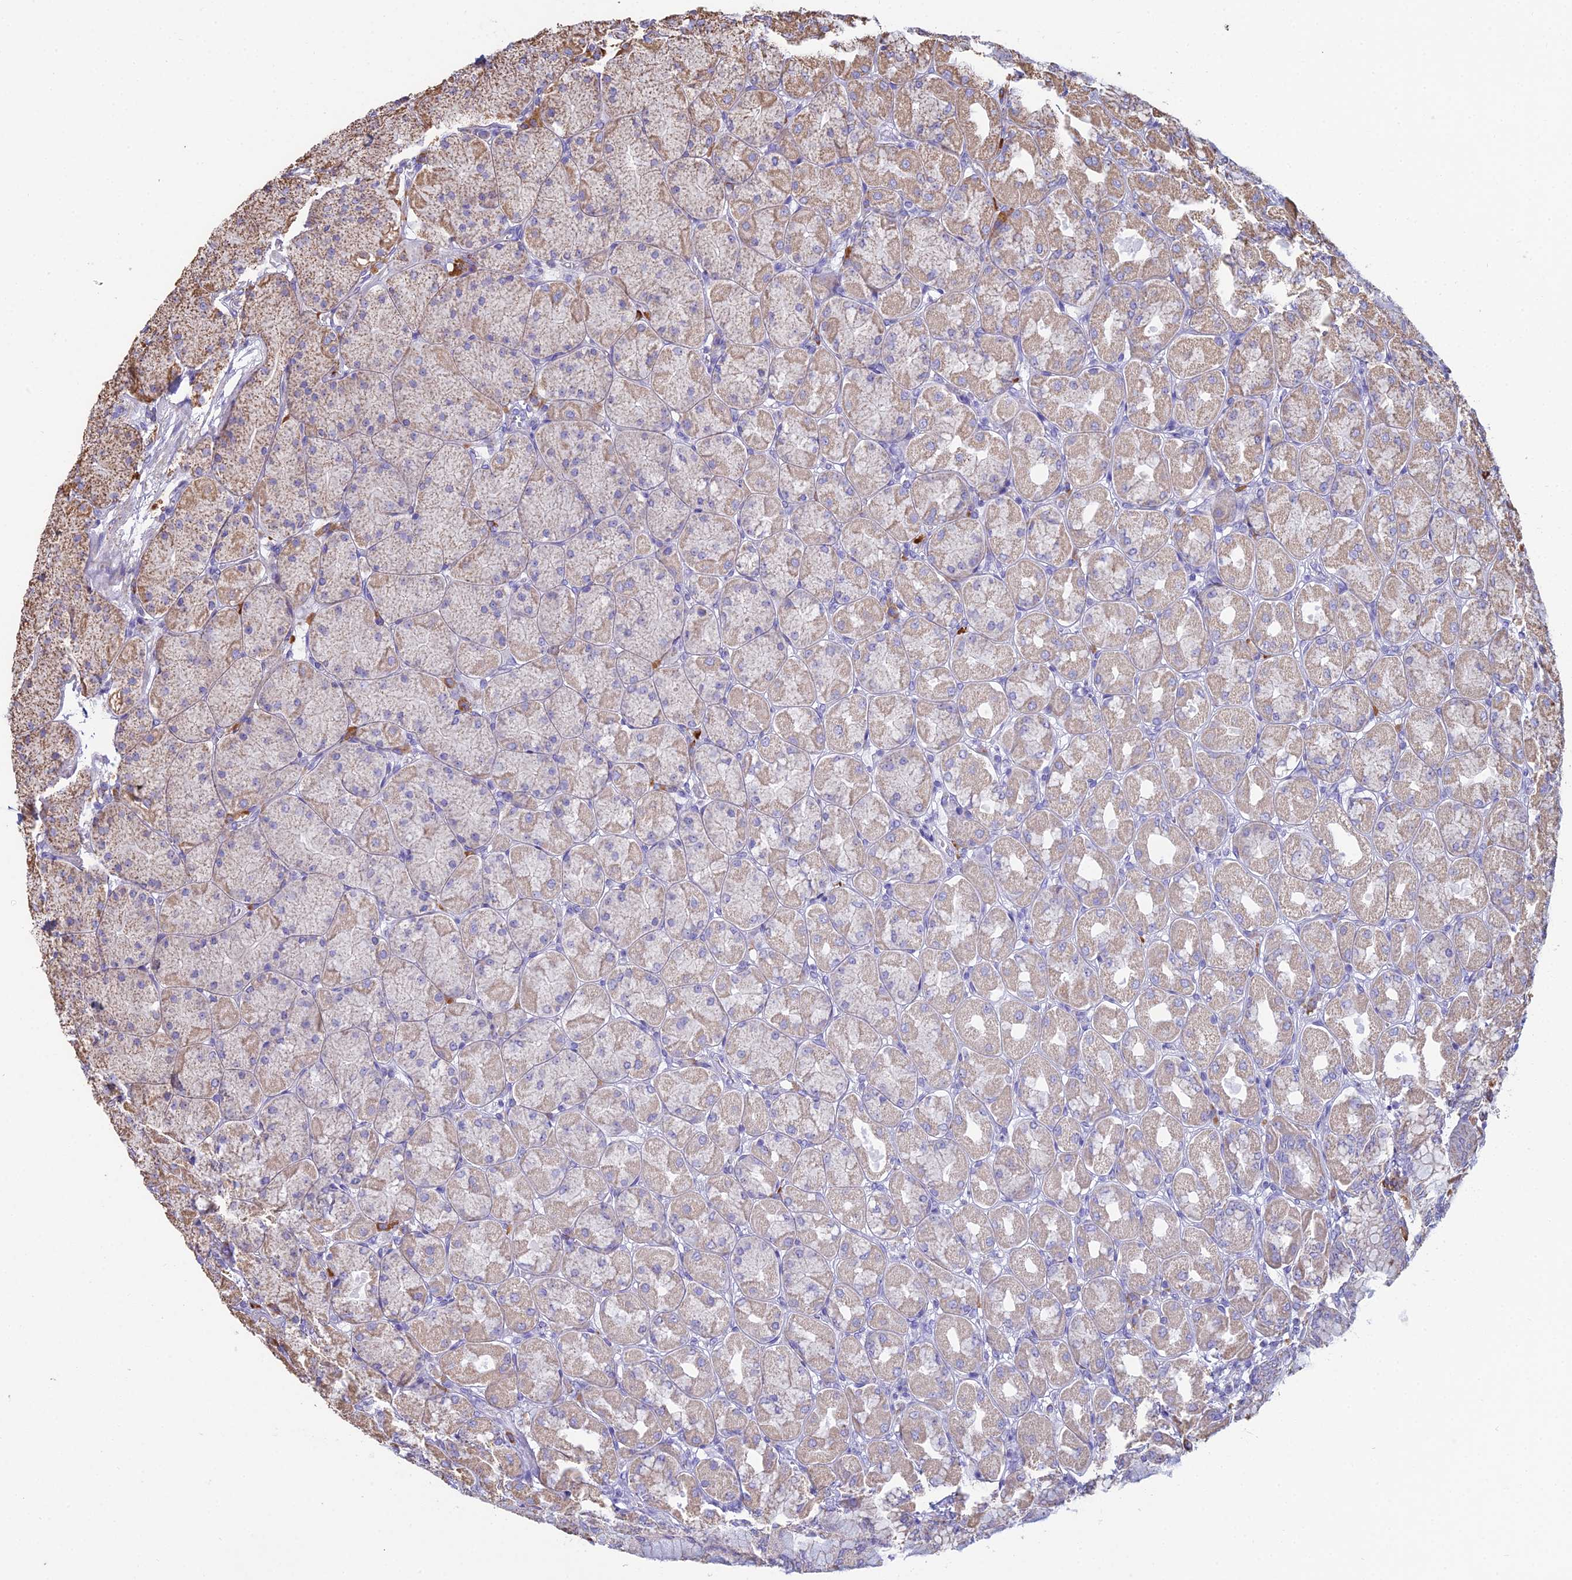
{"staining": {"intensity": "moderate", "quantity": "25%-75%", "location": "cytoplasmic/membranous"}, "tissue": "stomach", "cell_type": "Glandular cells", "image_type": "normal", "snomed": [{"axis": "morphology", "description": "Normal tissue, NOS"}, {"axis": "topography", "description": "Stomach, upper"}], "caption": "Protein staining demonstrates moderate cytoplasmic/membranous staining in about 25%-75% of glandular cells in benign stomach.", "gene": "OR2W3", "patient": {"sex": "female", "age": 56}}